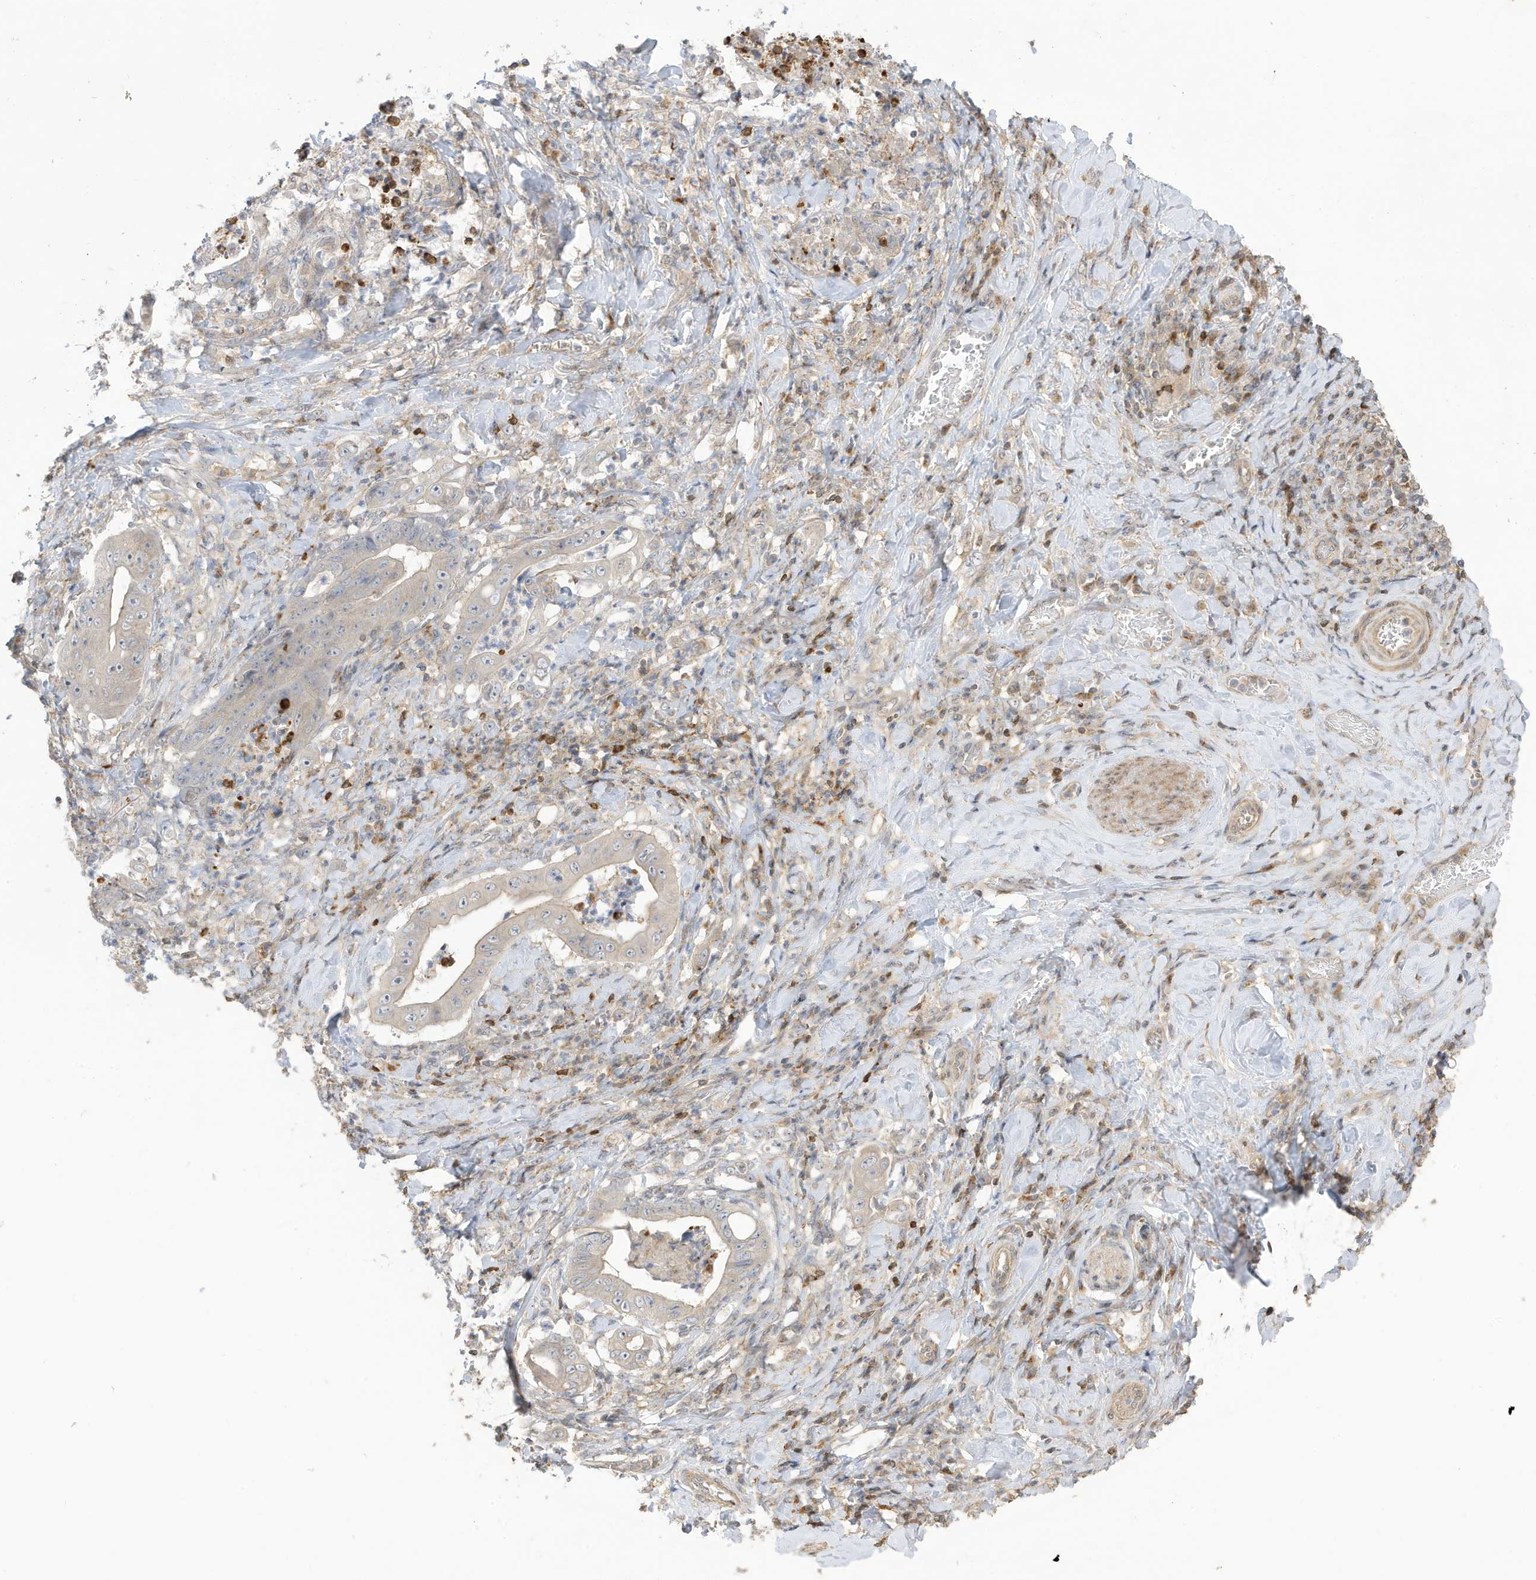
{"staining": {"intensity": "weak", "quantity": "<25%", "location": "cytoplasmic/membranous"}, "tissue": "stomach cancer", "cell_type": "Tumor cells", "image_type": "cancer", "snomed": [{"axis": "morphology", "description": "Adenocarcinoma, NOS"}, {"axis": "topography", "description": "Stomach"}], "caption": "Stomach adenocarcinoma was stained to show a protein in brown. There is no significant positivity in tumor cells.", "gene": "TAB3", "patient": {"sex": "female", "age": 73}}